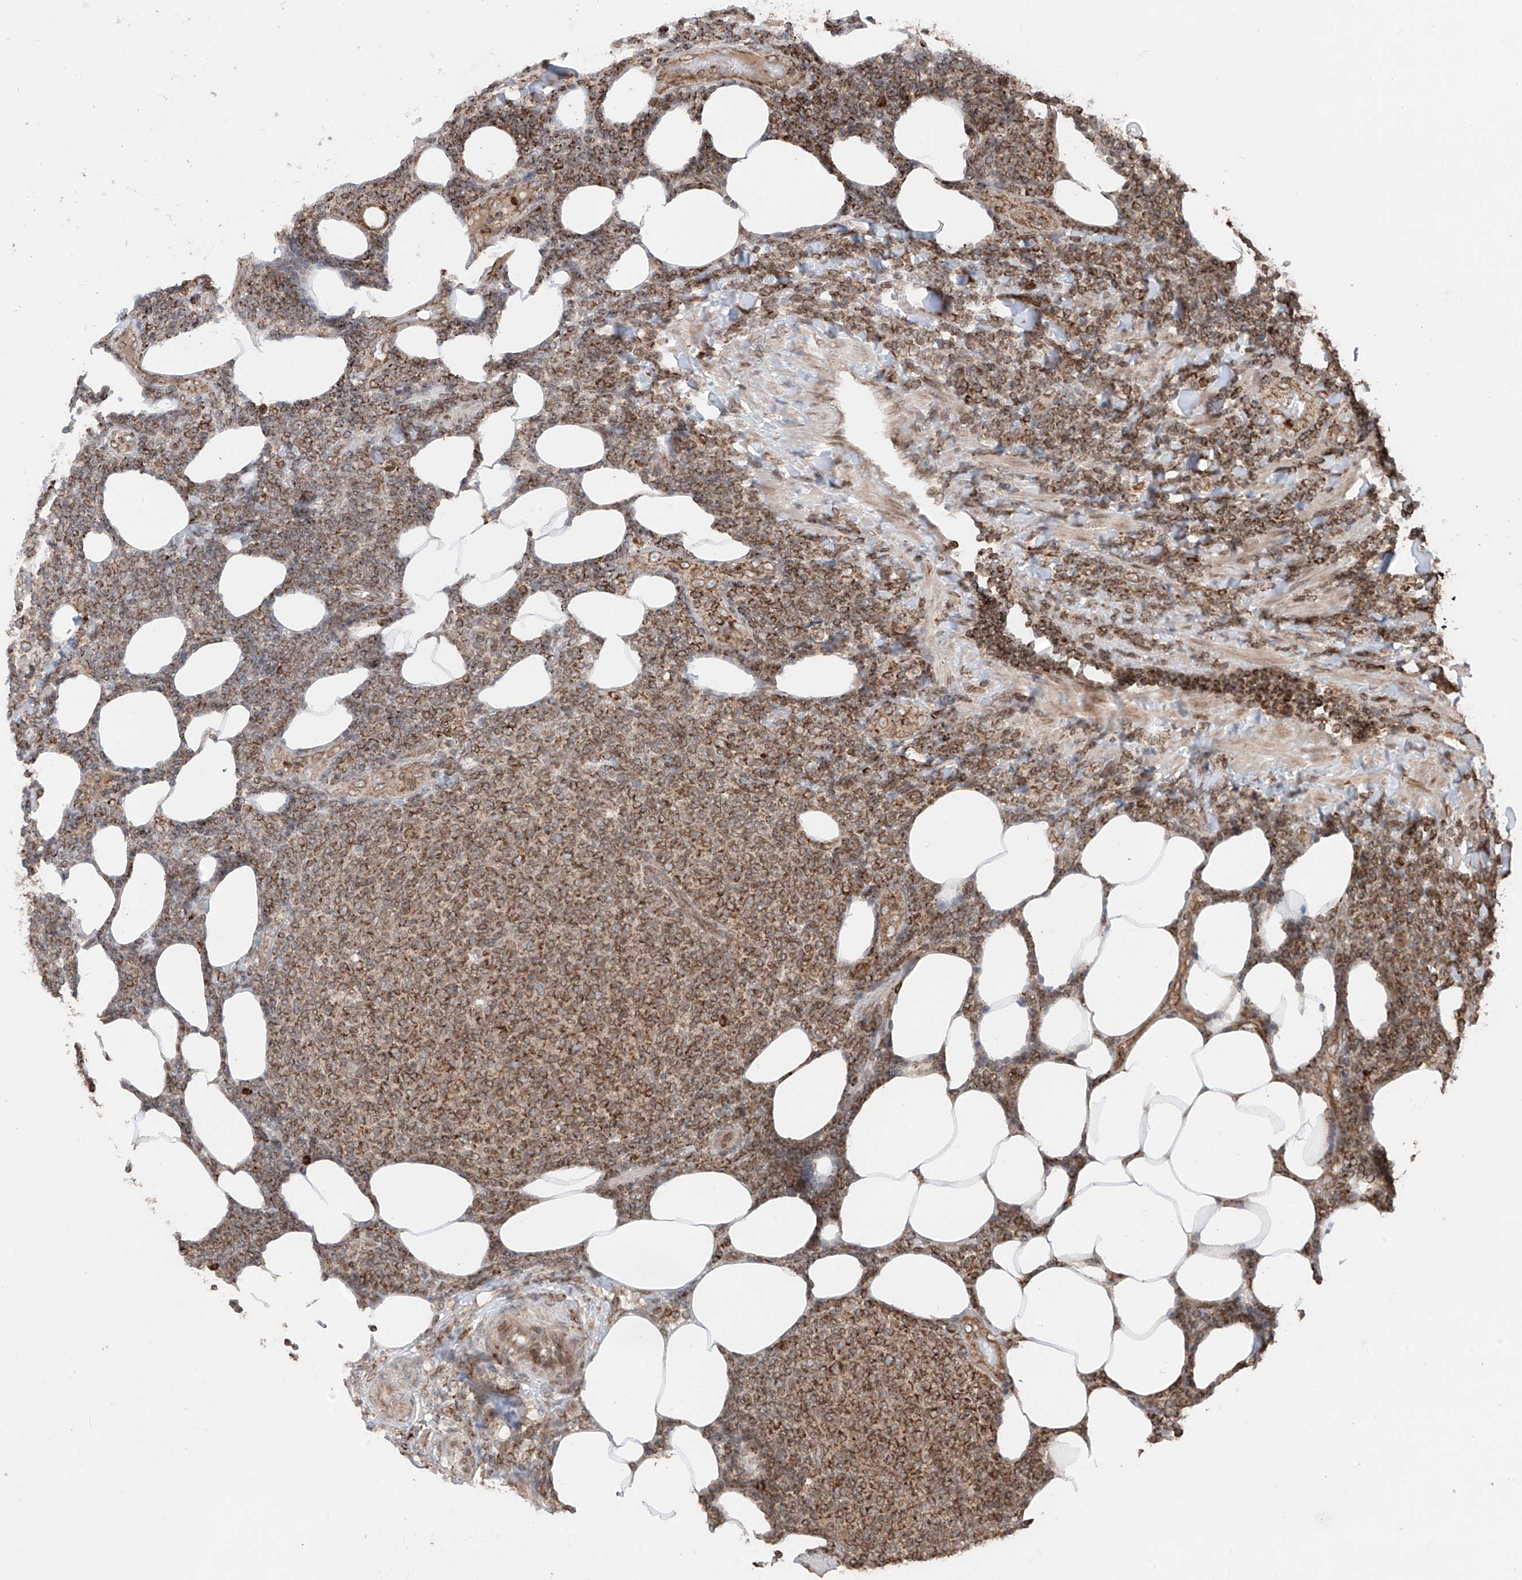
{"staining": {"intensity": "moderate", "quantity": ">75%", "location": "cytoplasmic/membranous"}, "tissue": "lymphoma", "cell_type": "Tumor cells", "image_type": "cancer", "snomed": [{"axis": "morphology", "description": "Malignant lymphoma, non-Hodgkin's type, Low grade"}, {"axis": "topography", "description": "Lymph node"}], "caption": "Malignant lymphoma, non-Hodgkin's type (low-grade) stained with IHC reveals moderate cytoplasmic/membranous staining in about >75% of tumor cells.", "gene": "AHCTF1", "patient": {"sex": "male", "age": 66}}